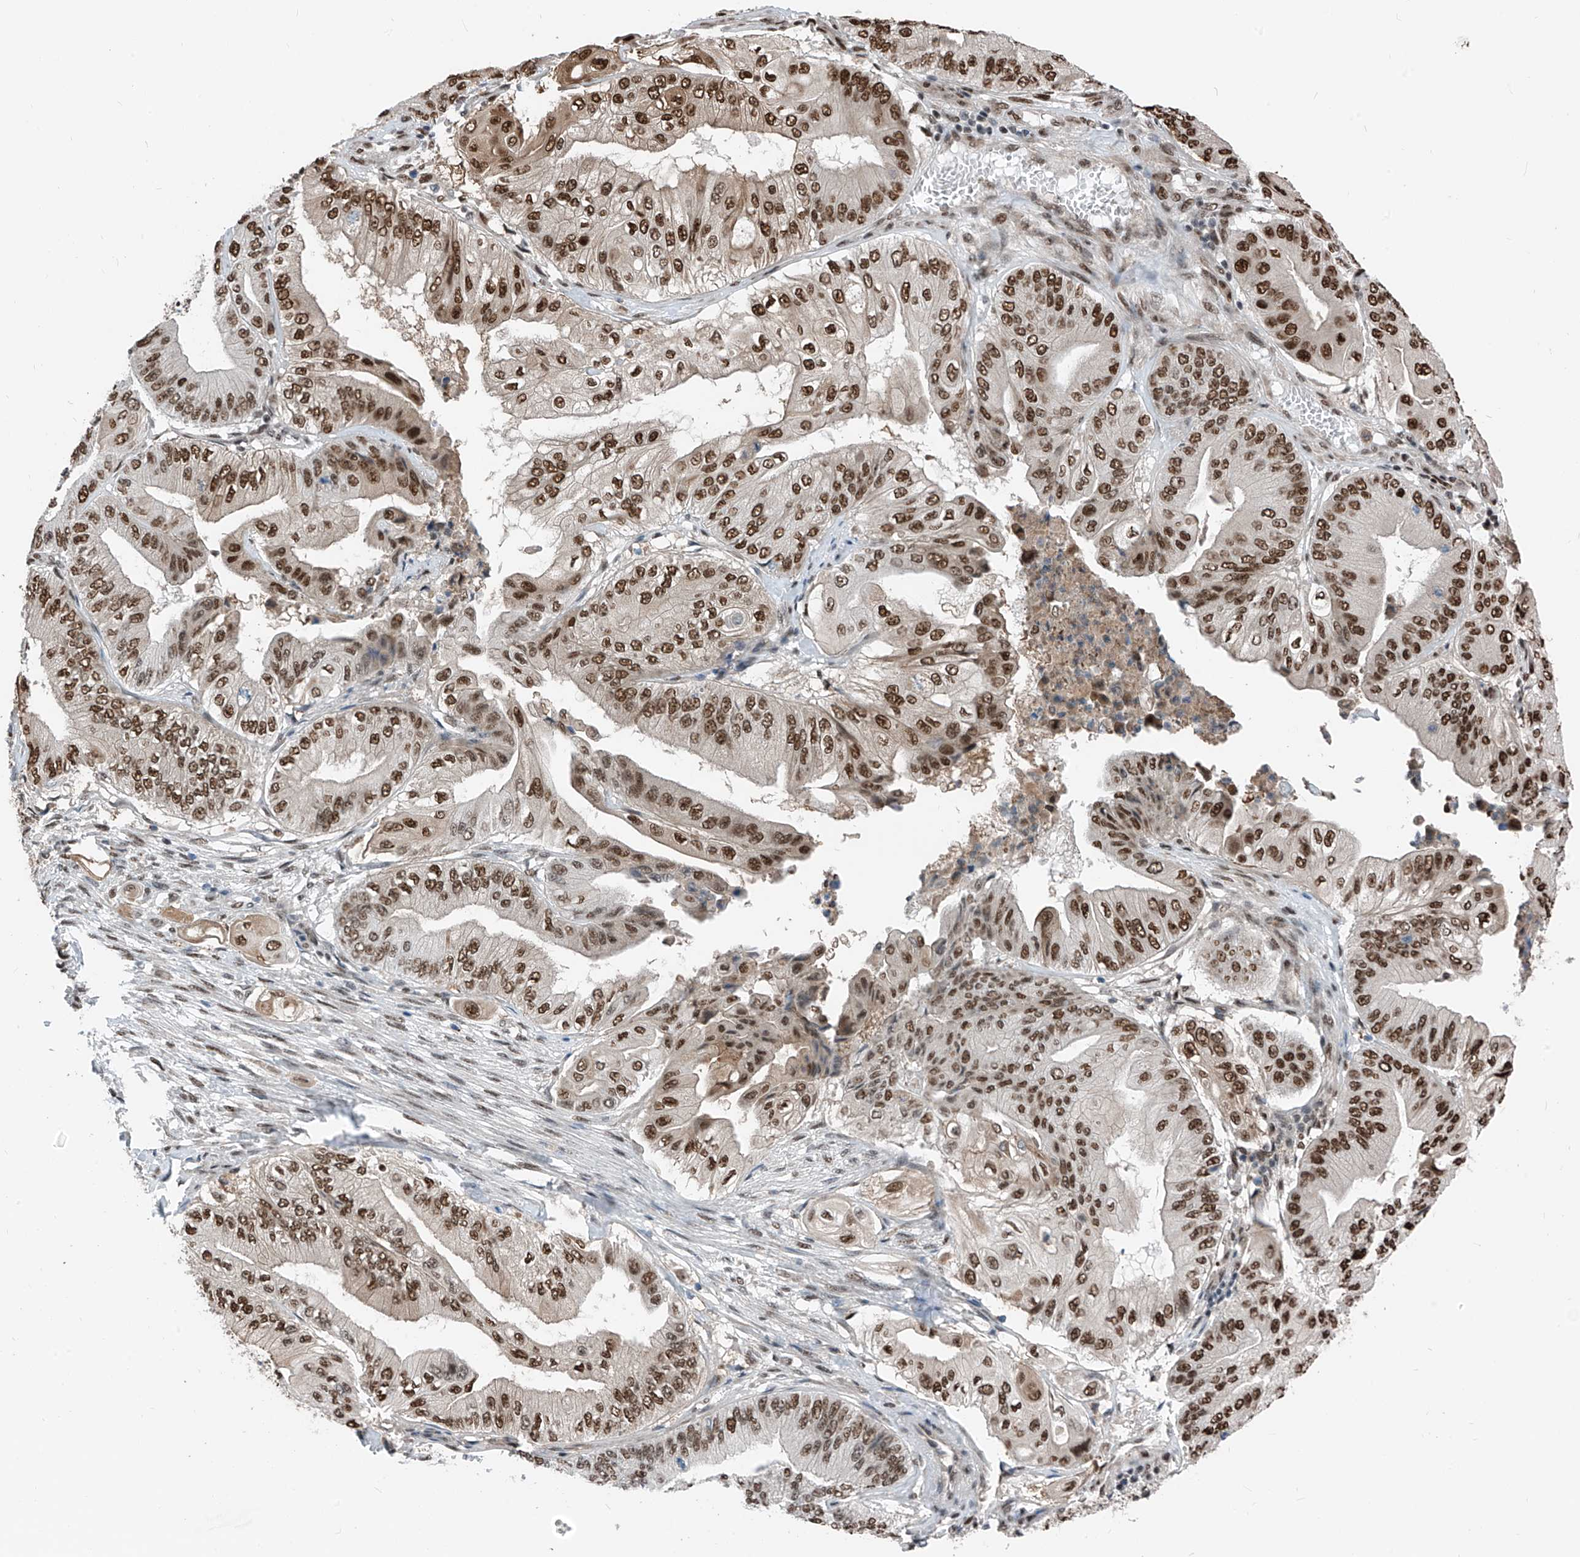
{"staining": {"intensity": "moderate", "quantity": ">75%", "location": "nuclear"}, "tissue": "pancreatic cancer", "cell_type": "Tumor cells", "image_type": "cancer", "snomed": [{"axis": "morphology", "description": "Adenocarcinoma, NOS"}, {"axis": "topography", "description": "Pancreas"}], "caption": "About >75% of tumor cells in pancreatic cancer (adenocarcinoma) demonstrate moderate nuclear protein expression as visualized by brown immunohistochemical staining.", "gene": "RBP7", "patient": {"sex": "female", "age": 77}}